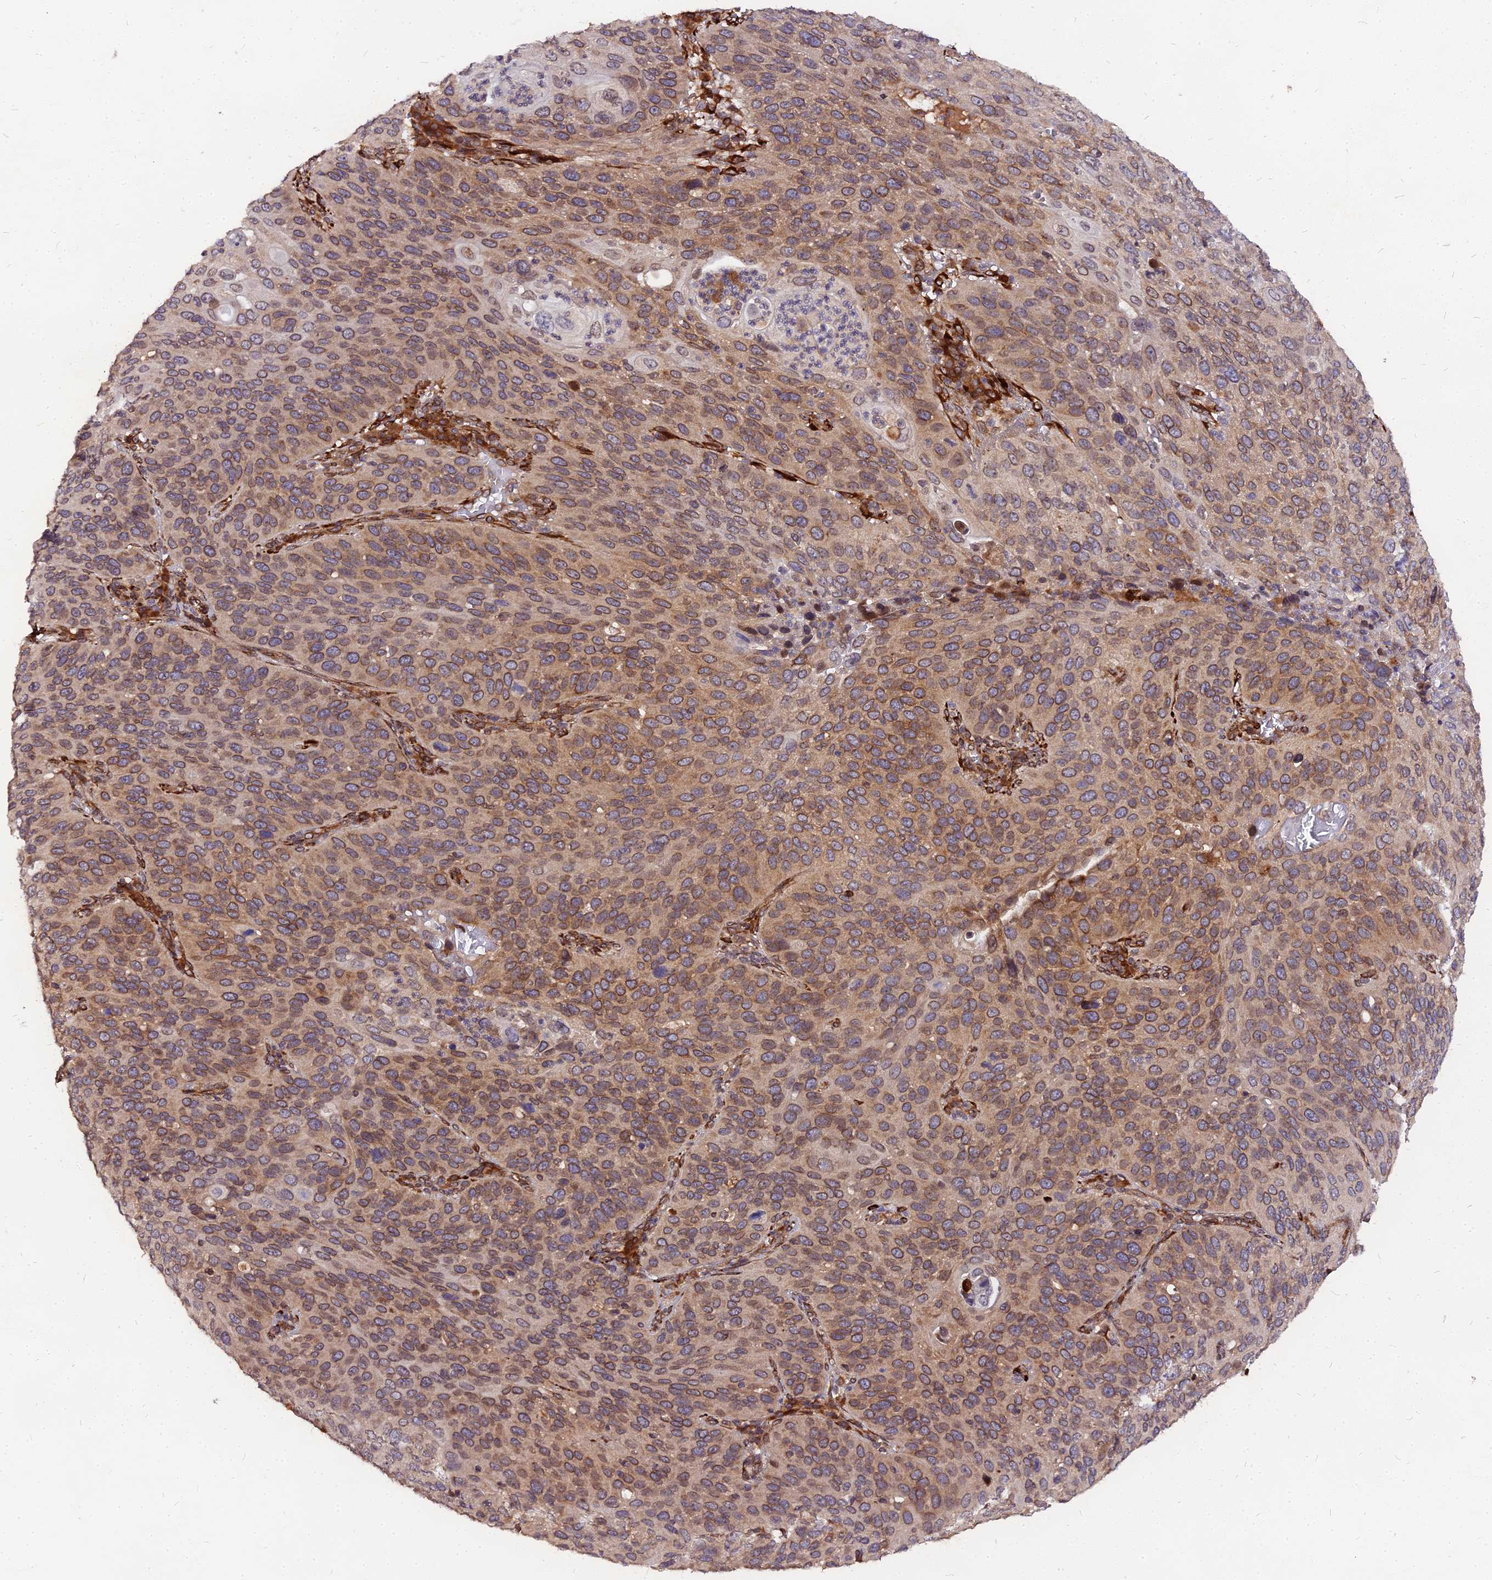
{"staining": {"intensity": "moderate", "quantity": ">75%", "location": "cytoplasmic/membranous"}, "tissue": "cervical cancer", "cell_type": "Tumor cells", "image_type": "cancer", "snomed": [{"axis": "morphology", "description": "Squamous cell carcinoma, NOS"}, {"axis": "topography", "description": "Cervix"}], "caption": "Protein staining of cervical squamous cell carcinoma tissue displays moderate cytoplasmic/membranous staining in about >75% of tumor cells.", "gene": "PDE4D", "patient": {"sex": "female", "age": 36}}